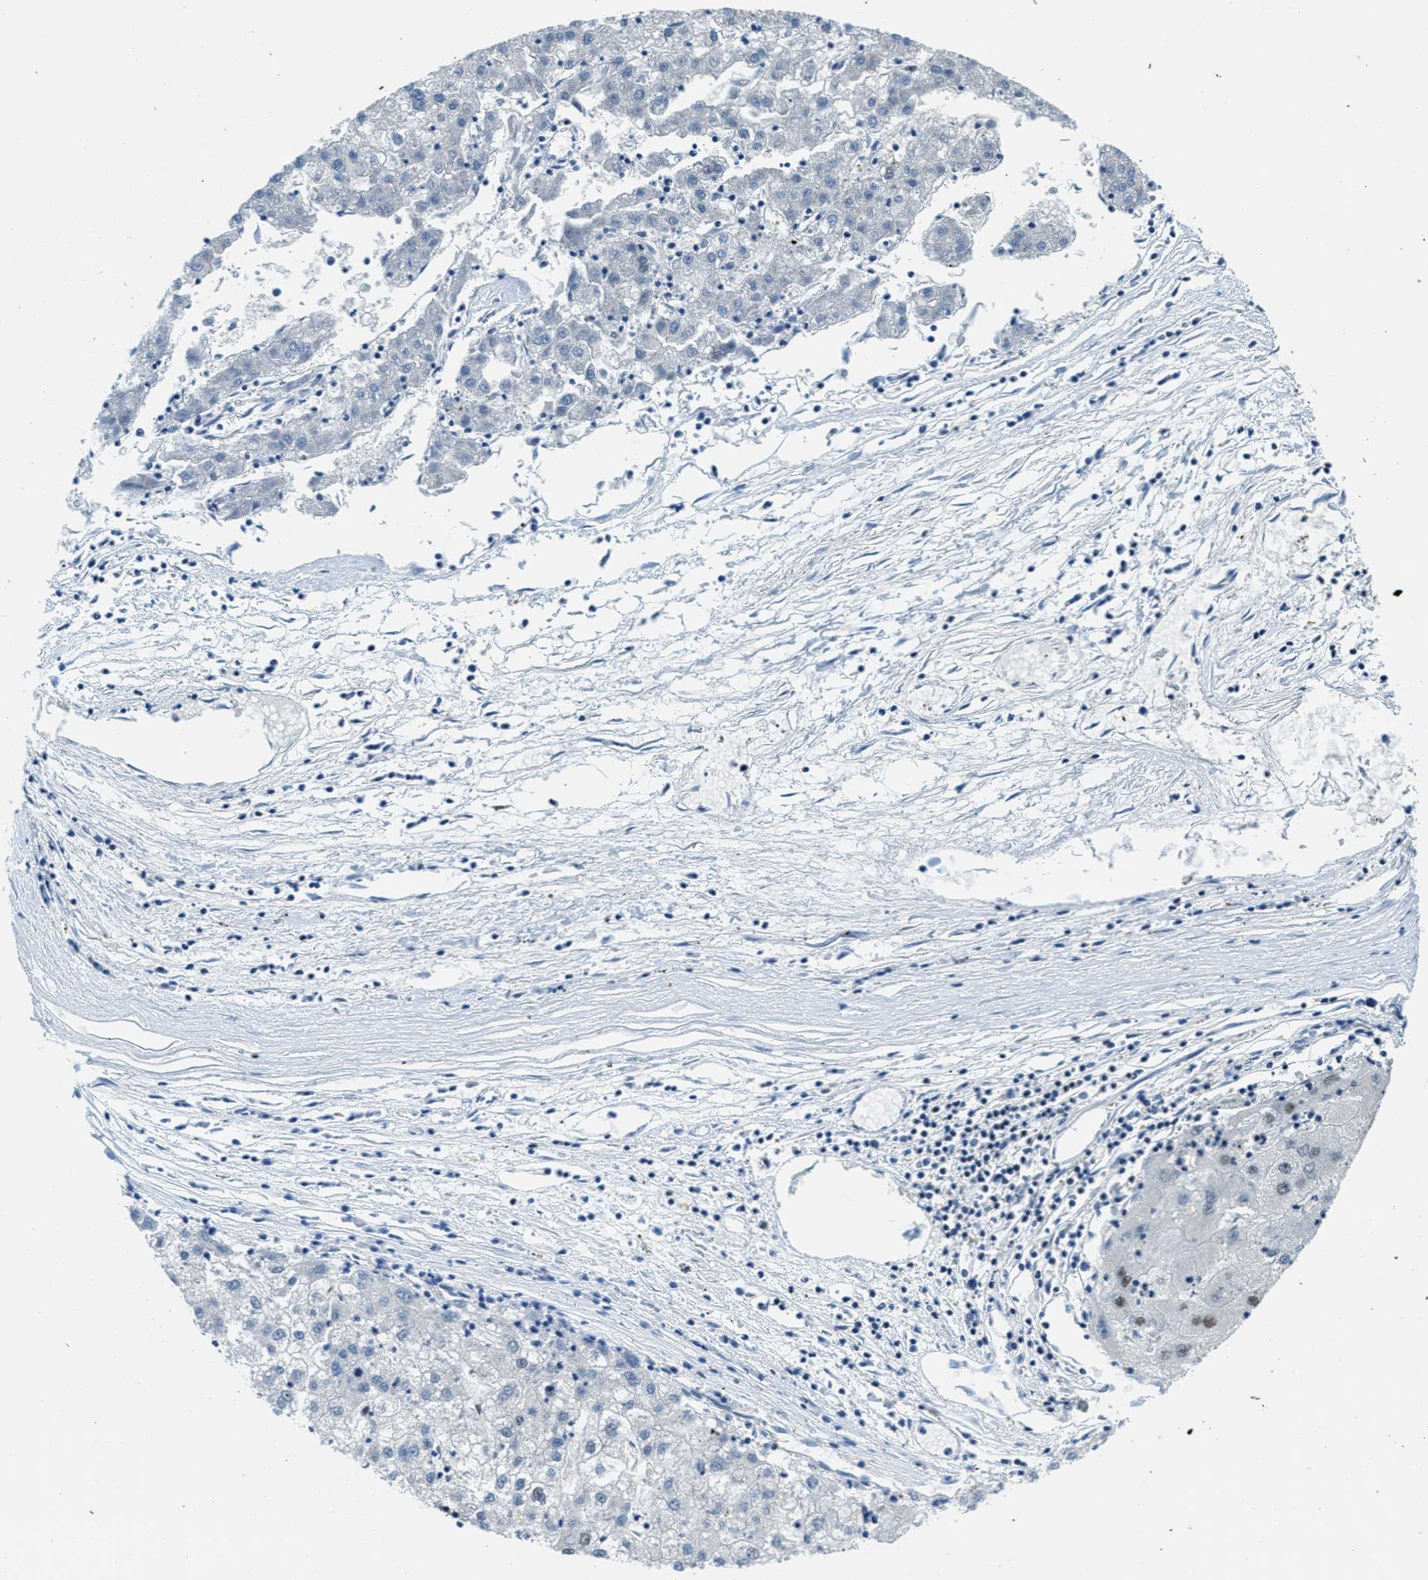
{"staining": {"intensity": "negative", "quantity": "none", "location": "none"}, "tissue": "liver cancer", "cell_type": "Tumor cells", "image_type": "cancer", "snomed": [{"axis": "morphology", "description": "Carcinoma, Hepatocellular, NOS"}, {"axis": "topography", "description": "Liver"}], "caption": "IHC micrograph of neoplastic tissue: liver hepatocellular carcinoma stained with DAB (3,3'-diaminobenzidine) shows no significant protein positivity in tumor cells.", "gene": "SSB", "patient": {"sex": "male", "age": 72}}